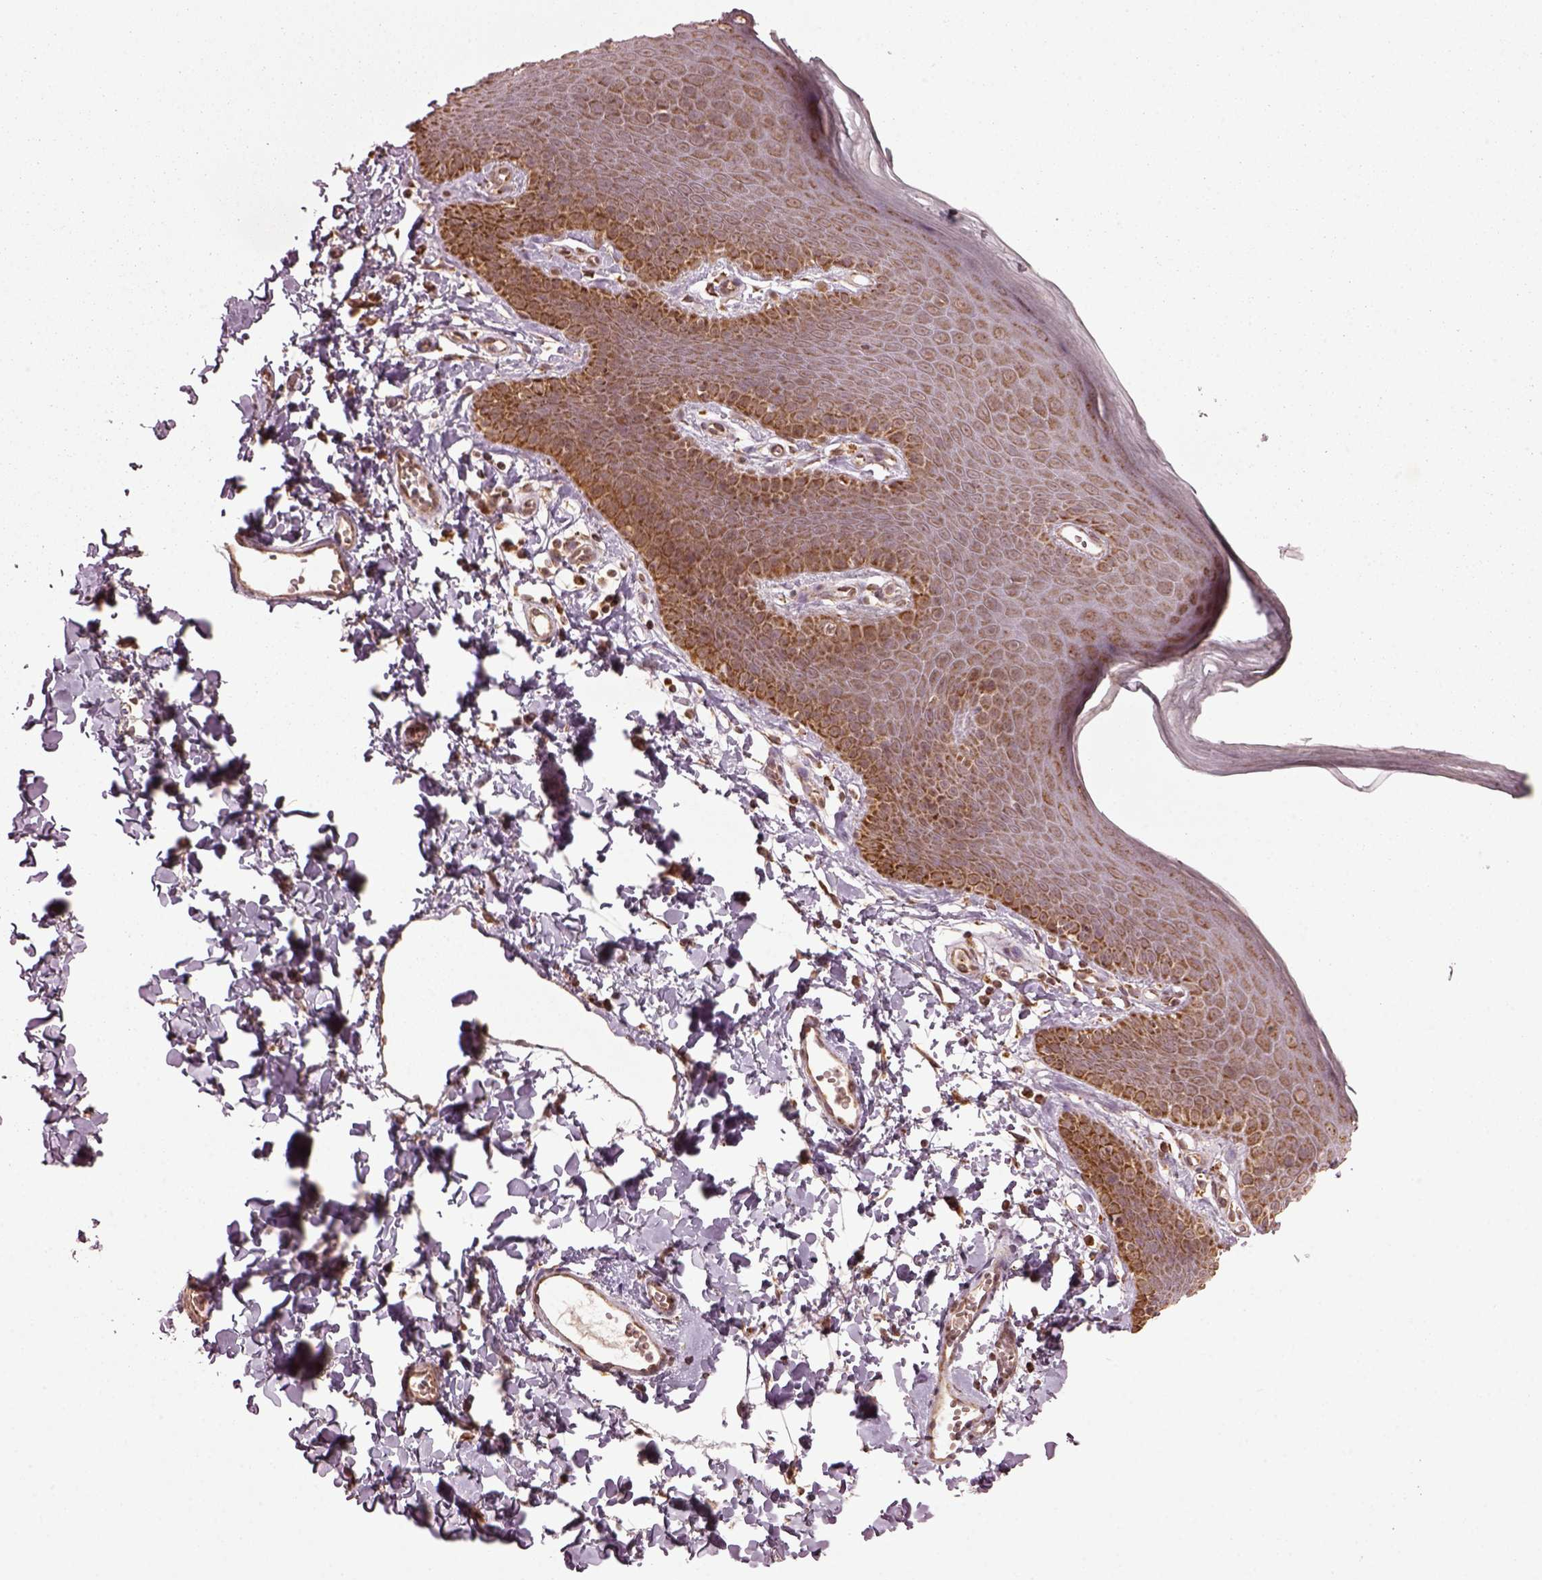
{"staining": {"intensity": "moderate", "quantity": ">75%", "location": "cytoplasmic/membranous"}, "tissue": "skin", "cell_type": "Epidermal cells", "image_type": "normal", "snomed": [{"axis": "morphology", "description": "Normal tissue, NOS"}, {"axis": "topography", "description": "Anal"}], "caption": "Moderate cytoplasmic/membranous expression for a protein is present in about >75% of epidermal cells of benign skin using immunohistochemistry.", "gene": "SEL1L3", "patient": {"sex": "male", "age": 53}}